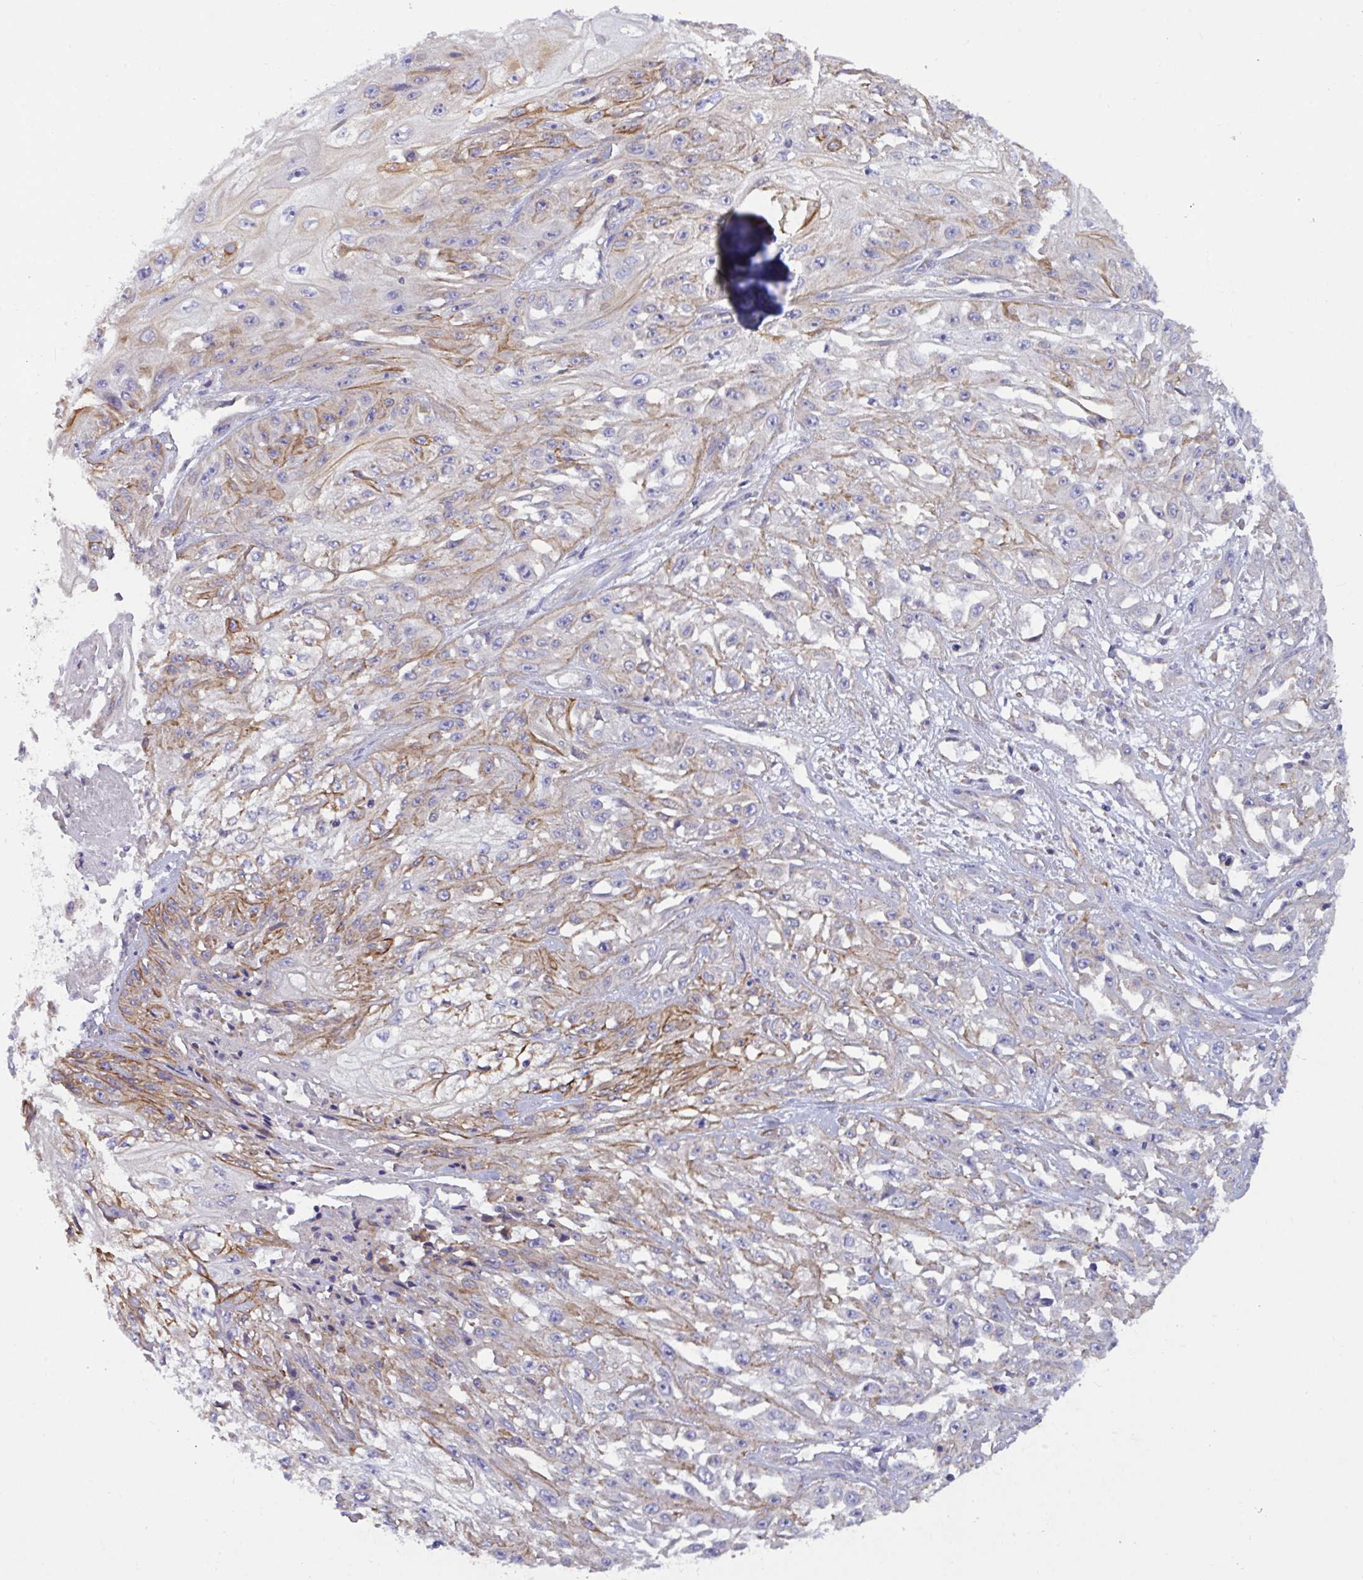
{"staining": {"intensity": "moderate", "quantity": ">75%", "location": "cytoplasmic/membranous"}, "tissue": "skin cancer", "cell_type": "Tumor cells", "image_type": "cancer", "snomed": [{"axis": "morphology", "description": "Squamous cell carcinoma, NOS"}, {"axis": "morphology", "description": "Squamous cell carcinoma, metastatic, NOS"}, {"axis": "topography", "description": "Skin"}, {"axis": "topography", "description": "Lymph node"}], "caption": "Skin metastatic squamous cell carcinoma stained for a protein (brown) exhibits moderate cytoplasmic/membranous positive expression in approximately >75% of tumor cells.", "gene": "SLC66A1", "patient": {"sex": "male", "age": 75}}